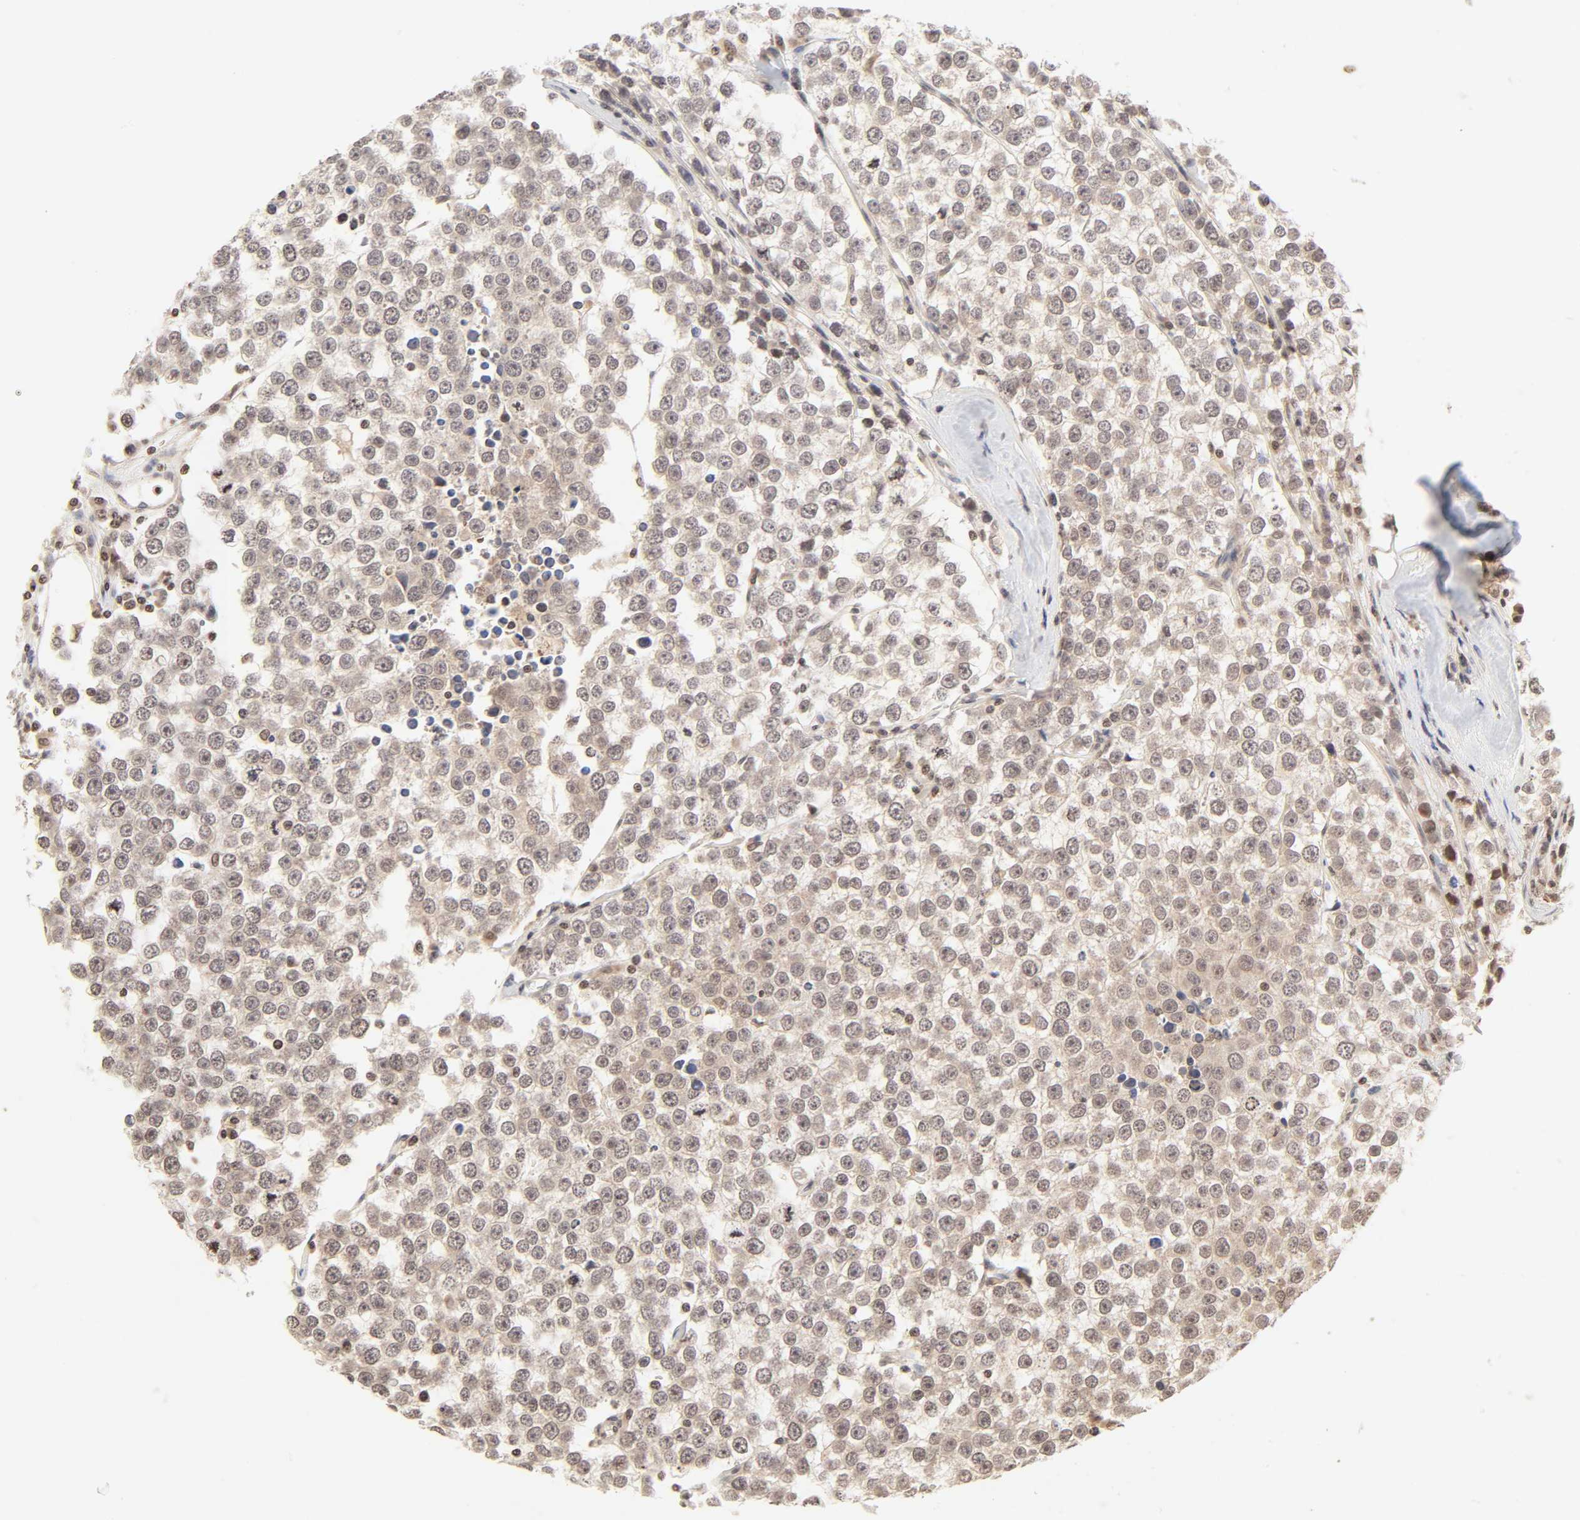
{"staining": {"intensity": "weak", "quantity": ">75%", "location": "cytoplasmic/membranous,nuclear"}, "tissue": "testis cancer", "cell_type": "Tumor cells", "image_type": "cancer", "snomed": [{"axis": "morphology", "description": "Seminoma, NOS"}, {"axis": "morphology", "description": "Carcinoma, Embryonal, NOS"}, {"axis": "topography", "description": "Testis"}], "caption": "Tumor cells show low levels of weak cytoplasmic/membranous and nuclear staining in approximately >75% of cells in testis seminoma.", "gene": "TBL1X", "patient": {"sex": "male", "age": 52}}